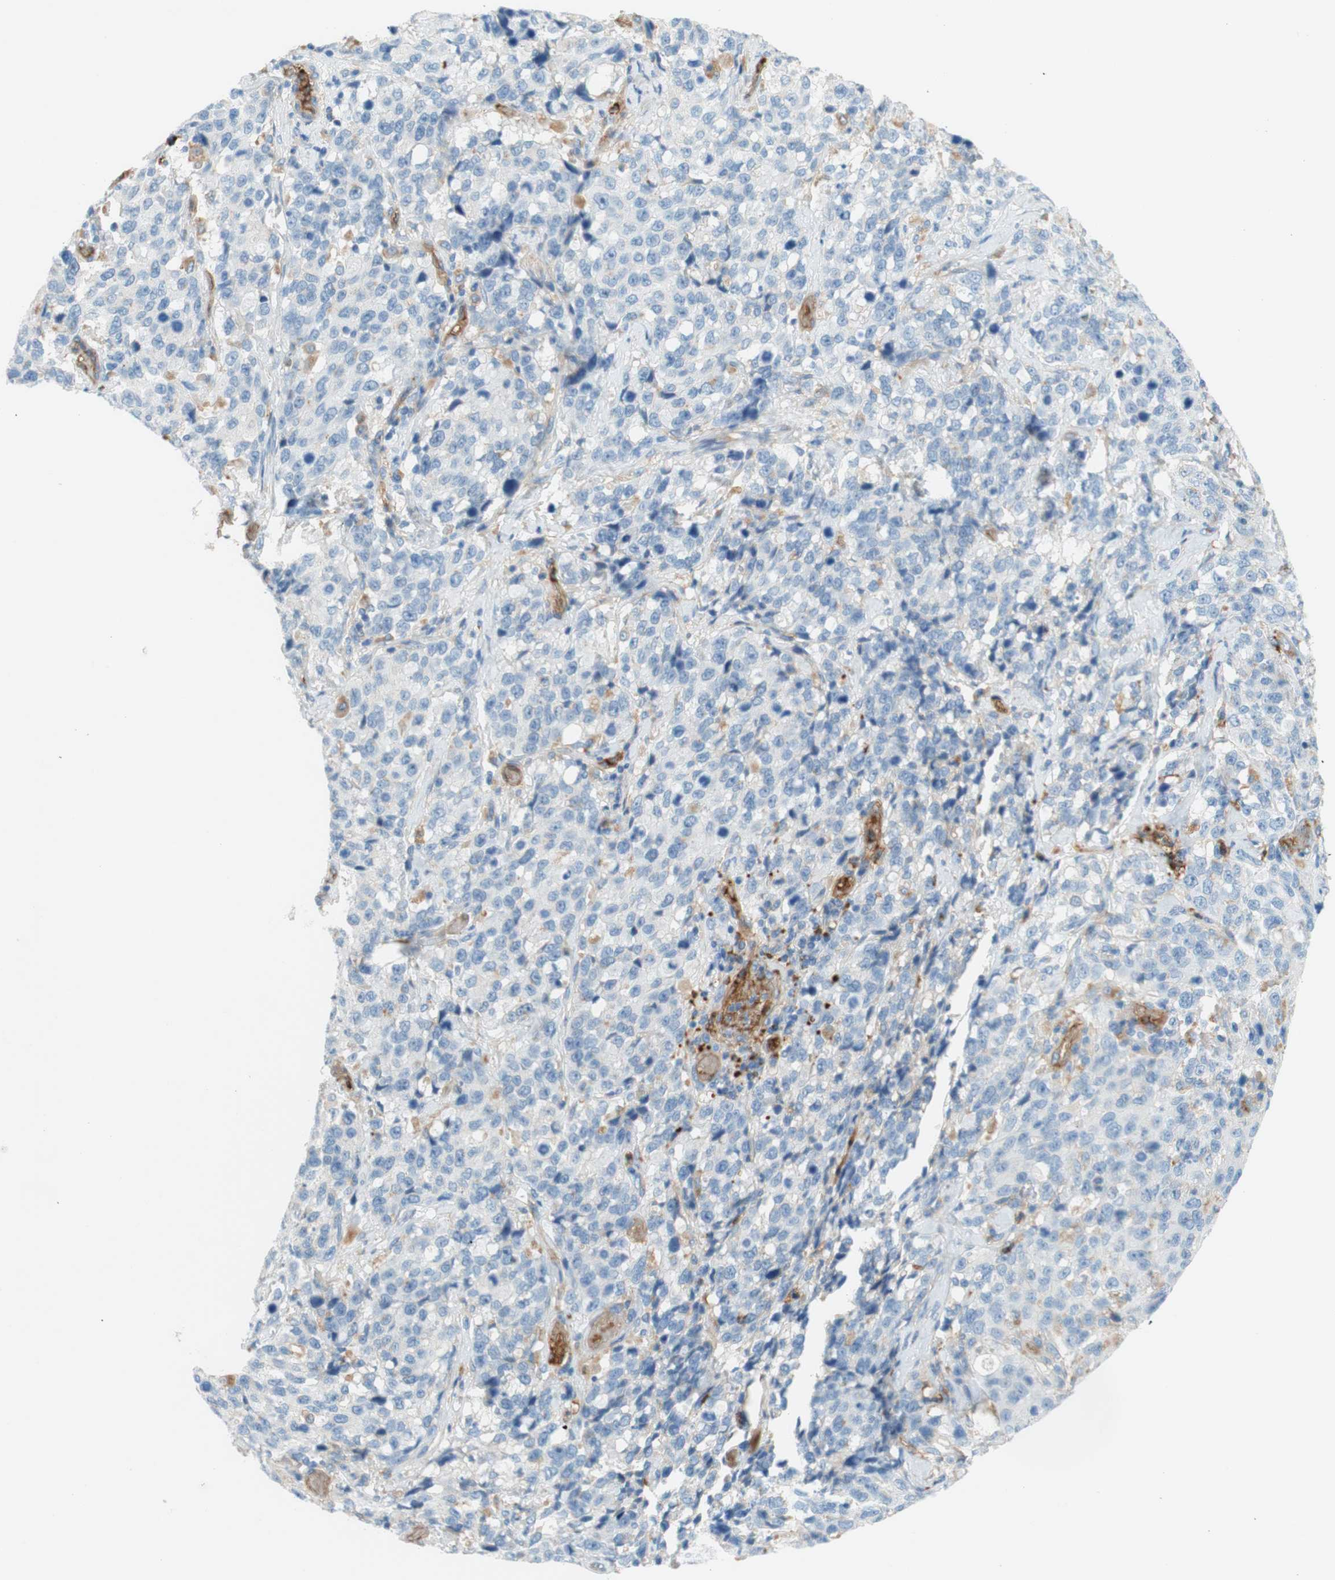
{"staining": {"intensity": "negative", "quantity": "none", "location": "none"}, "tissue": "stomach cancer", "cell_type": "Tumor cells", "image_type": "cancer", "snomed": [{"axis": "morphology", "description": "Normal tissue, NOS"}, {"axis": "morphology", "description": "Adenocarcinoma, NOS"}, {"axis": "topography", "description": "Stomach"}], "caption": "Tumor cells show no significant protein staining in stomach cancer.", "gene": "STOM", "patient": {"sex": "male", "age": 48}}